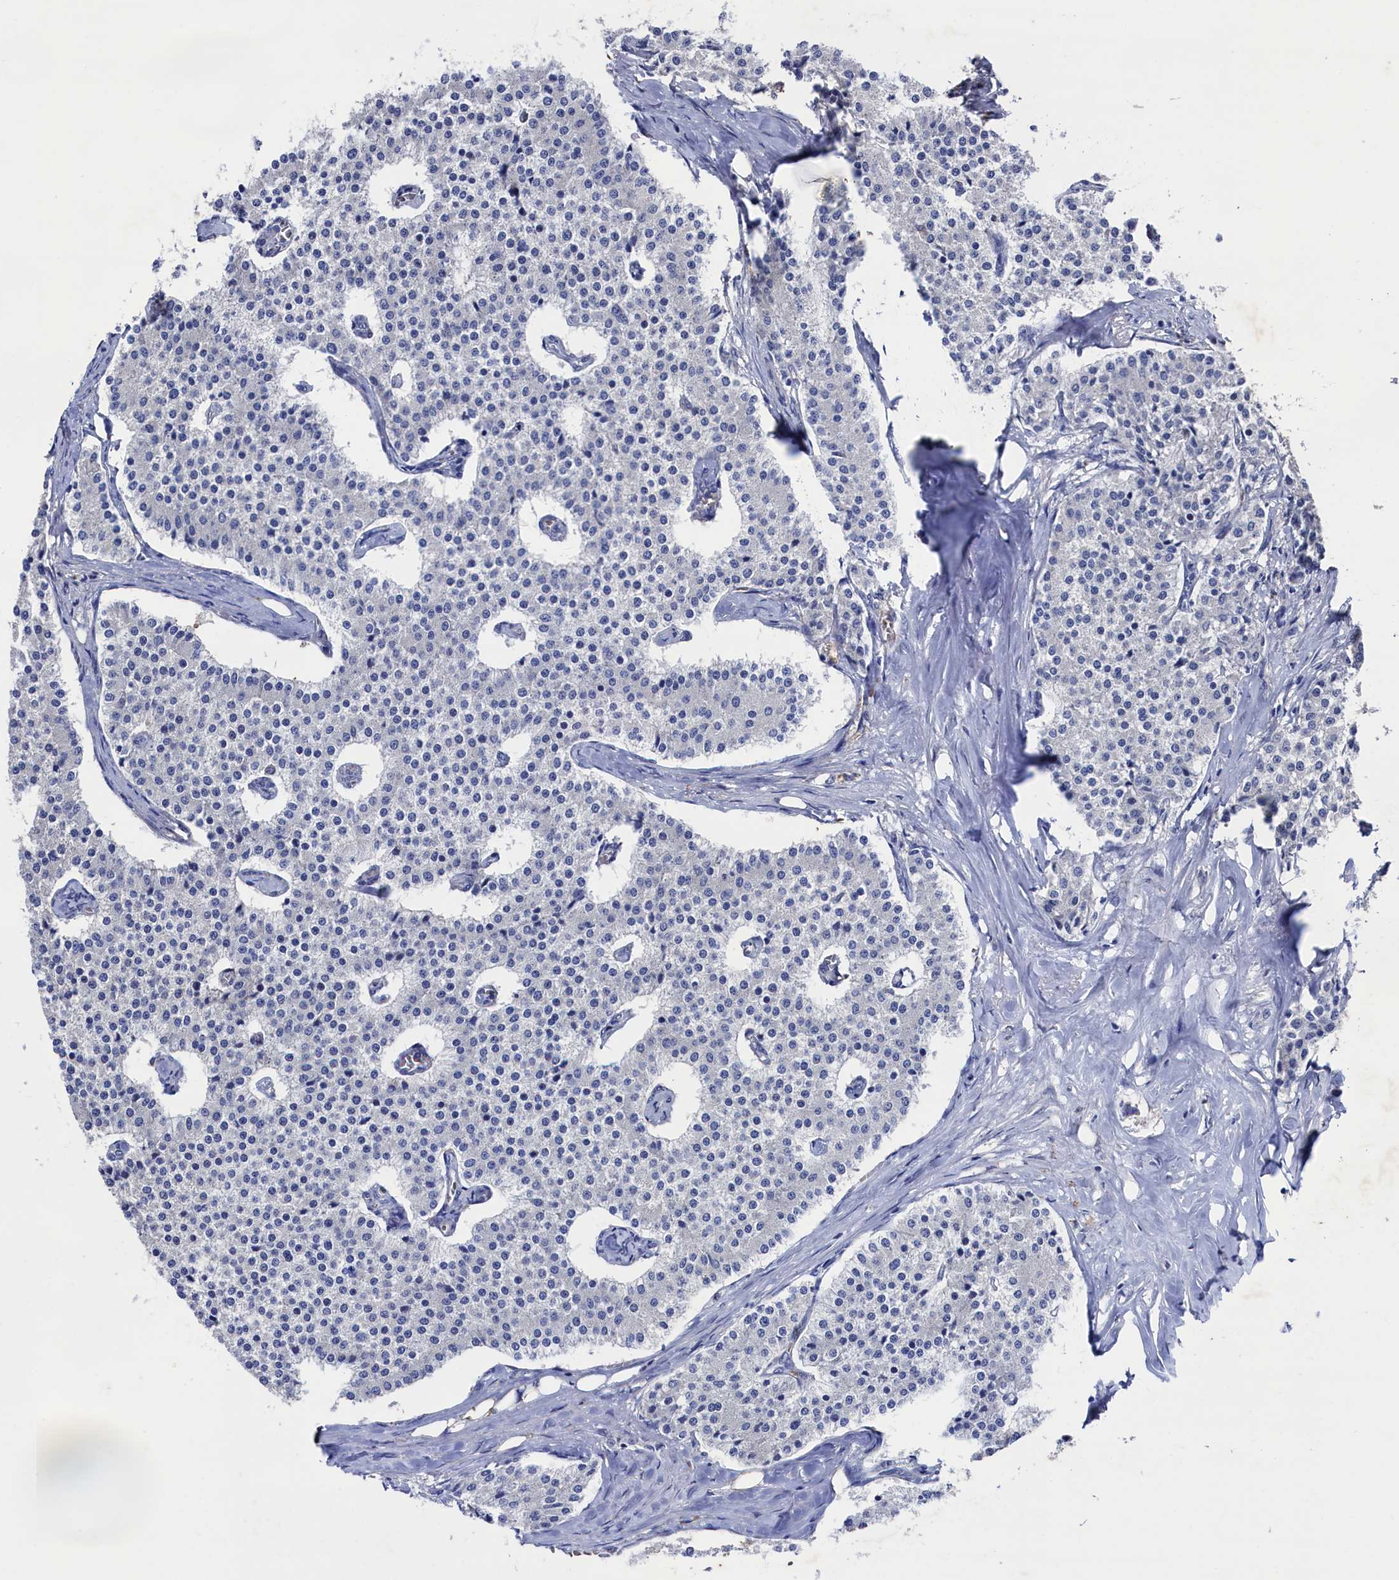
{"staining": {"intensity": "negative", "quantity": "none", "location": "none"}, "tissue": "carcinoid", "cell_type": "Tumor cells", "image_type": "cancer", "snomed": [{"axis": "morphology", "description": "Carcinoid, malignant, NOS"}, {"axis": "topography", "description": "Colon"}], "caption": "DAB immunohistochemical staining of human carcinoid demonstrates no significant expression in tumor cells. (IHC, brightfield microscopy, high magnification).", "gene": "RNH1", "patient": {"sex": "female", "age": 52}}